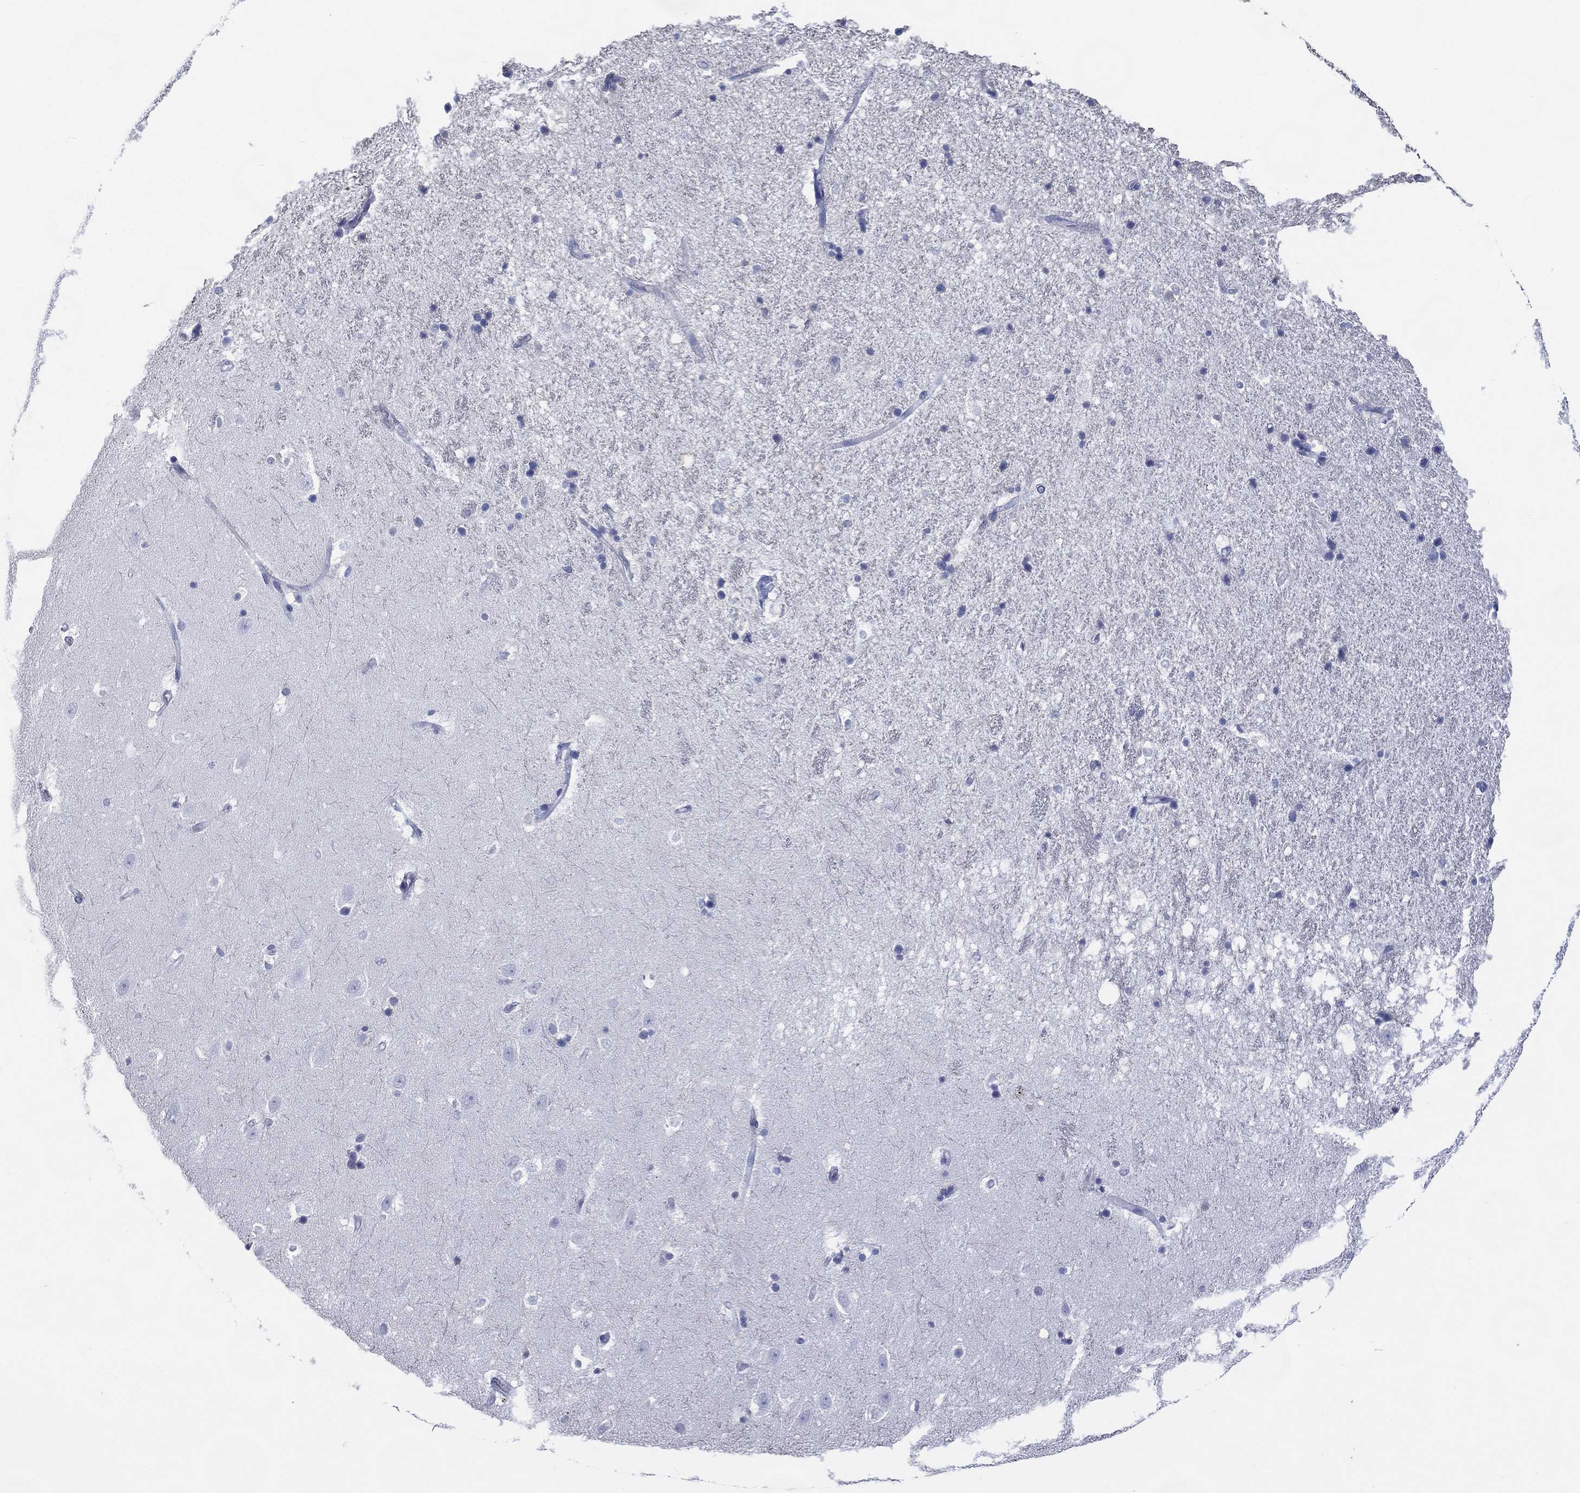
{"staining": {"intensity": "negative", "quantity": "none", "location": "none"}, "tissue": "hippocampus", "cell_type": "Glial cells", "image_type": "normal", "snomed": [{"axis": "morphology", "description": "Normal tissue, NOS"}, {"axis": "topography", "description": "Hippocampus"}], "caption": "Image shows no significant protein expression in glial cells of benign hippocampus.", "gene": "TMEM247", "patient": {"sex": "male", "age": 49}}